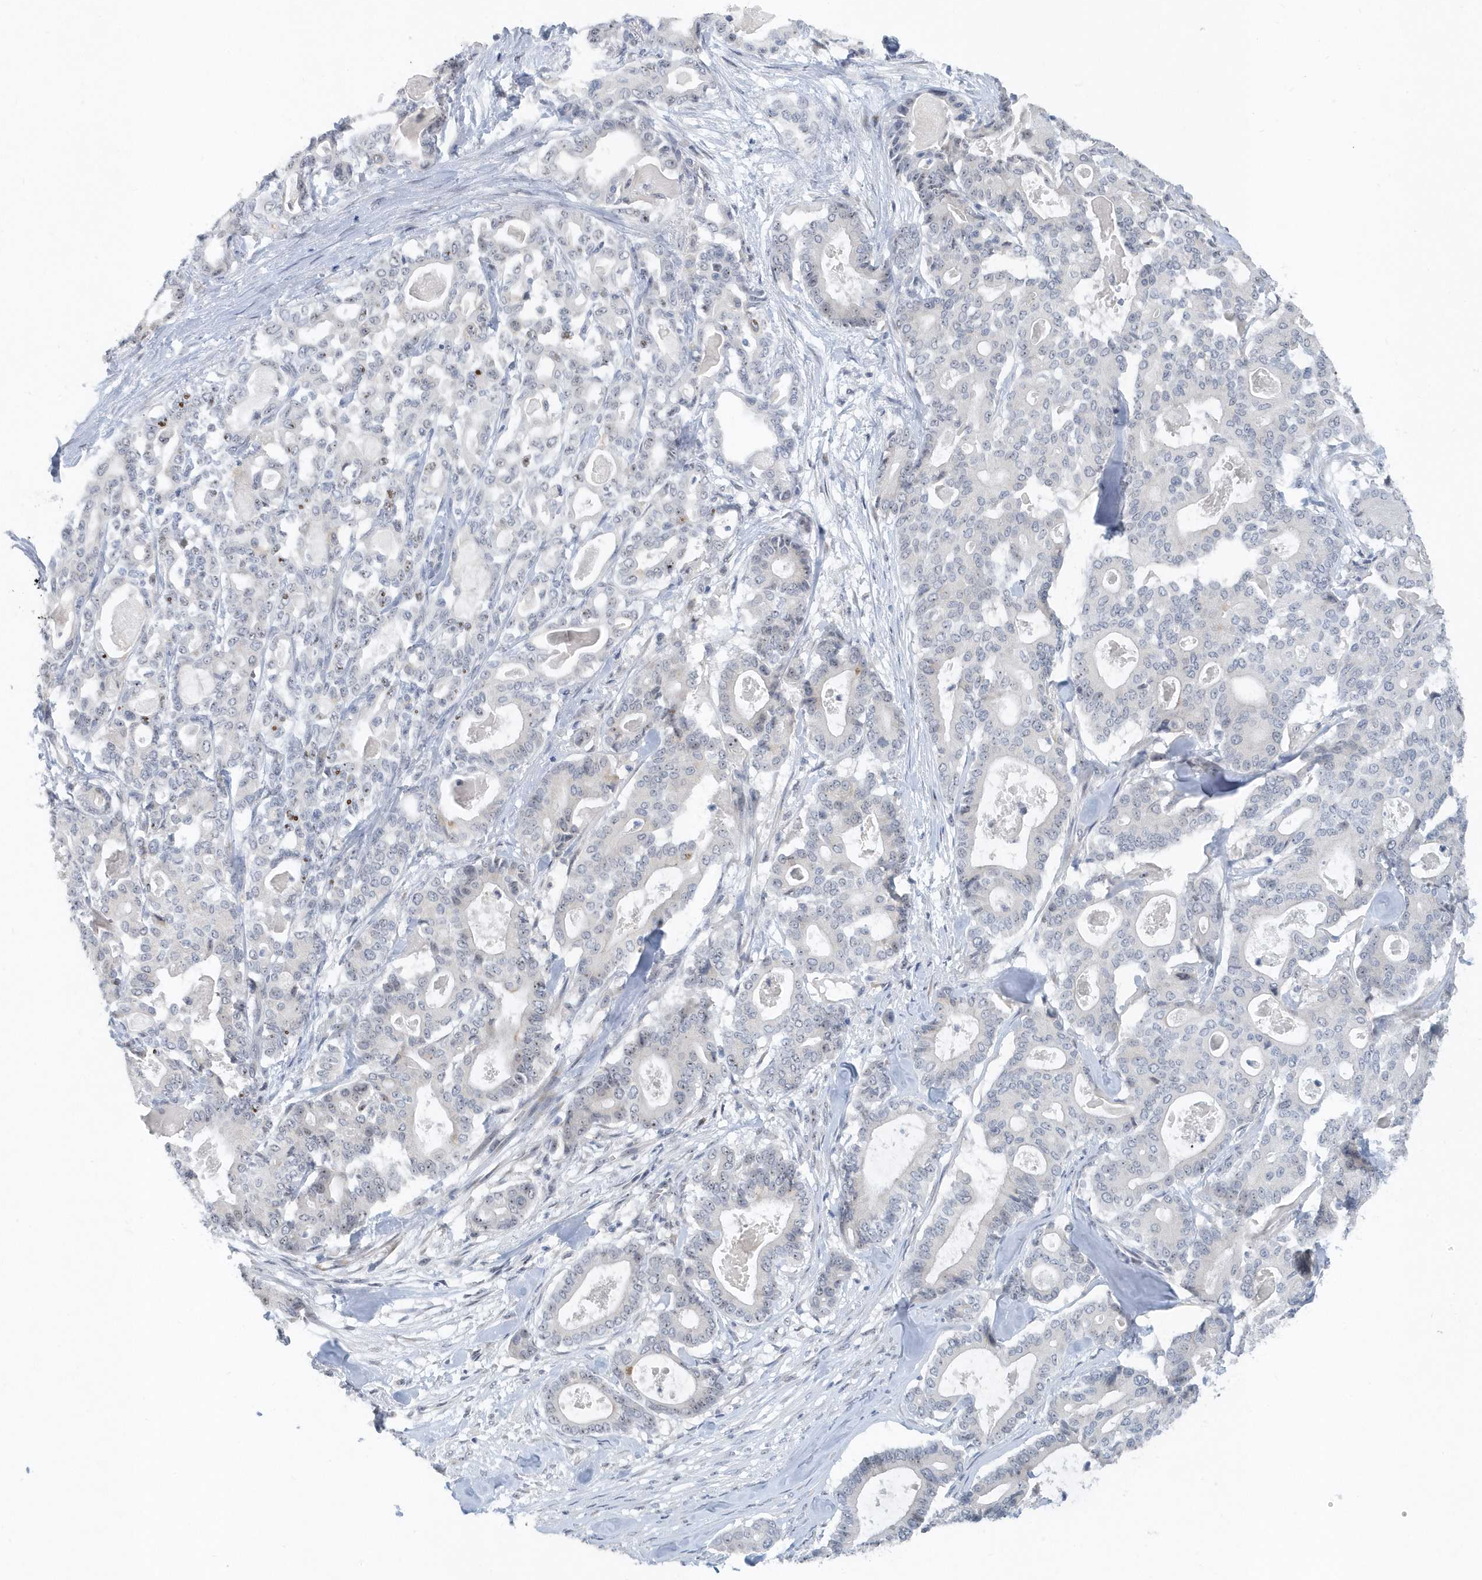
{"staining": {"intensity": "negative", "quantity": "none", "location": "none"}, "tissue": "pancreatic cancer", "cell_type": "Tumor cells", "image_type": "cancer", "snomed": [{"axis": "morphology", "description": "Adenocarcinoma, NOS"}, {"axis": "topography", "description": "Pancreas"}], "caption": "This is an immunohistochemistry (IHC) photomicrograph of pancreatic cancer (adenocarcinoma). There is no positivity in tumor cells.", "gene": "RPF2", "patient": {"sex": "male", "age": 63}}